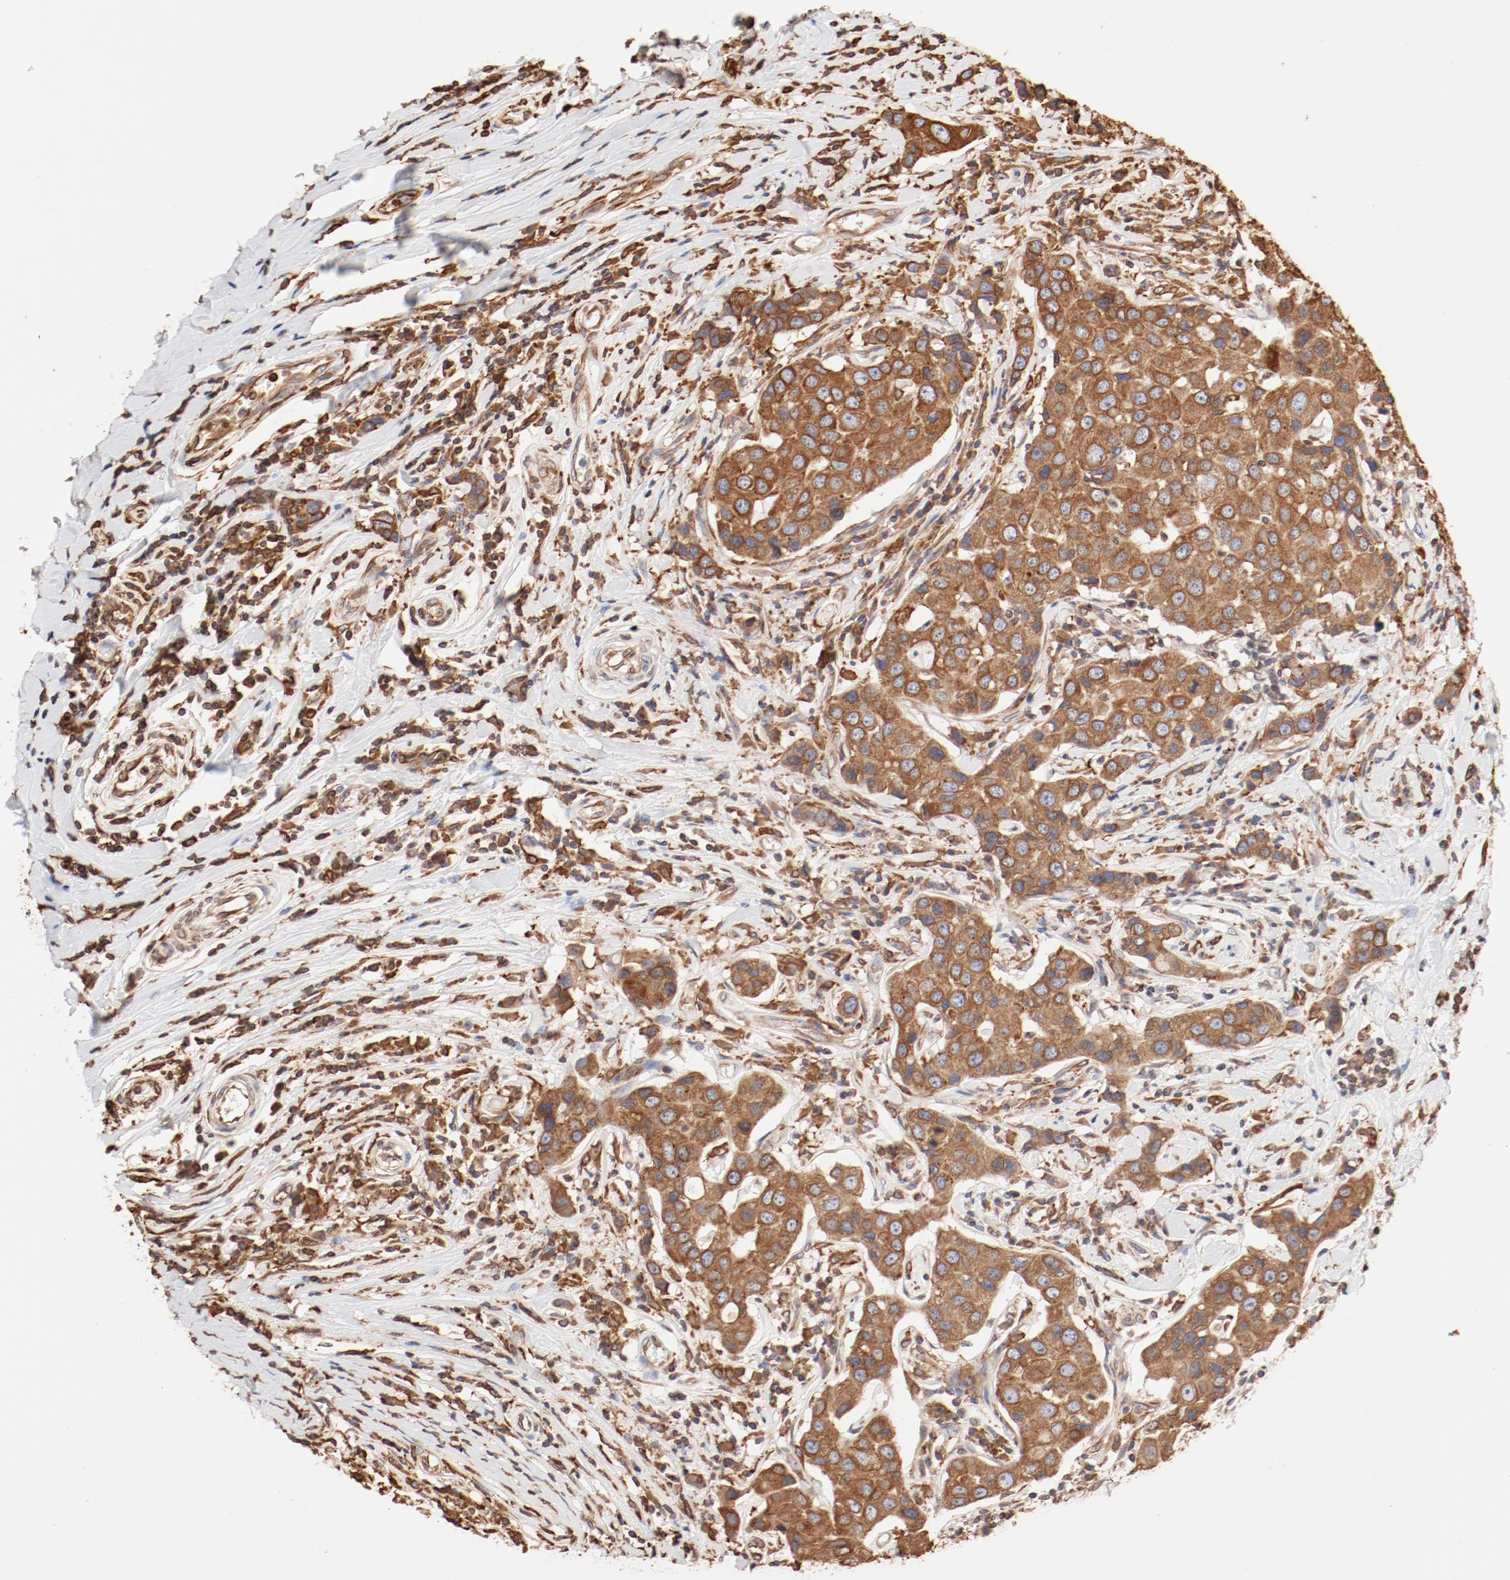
{"staining": {"intensity": "moderate", "quantity": ">75%", "location": "cytoplasmic/membranous"}, "tissue": "breast cancer", "cell_type": "Tumor cells", "image_type": "cancer", "snomed": [{"axis": "morphology", "description": "Duct carcinoma"}, {"axis": "topography", "description": "Breast"}], "caption": "Brown immunohistochemical staining in breast cancer (infiltrating ductal carcinoma) shows moderate cytoplasmic/membranous expression in about >75% of tumor cells.", "gene": "BCAP31", "patient": {"sex": "female", "age": 27}}